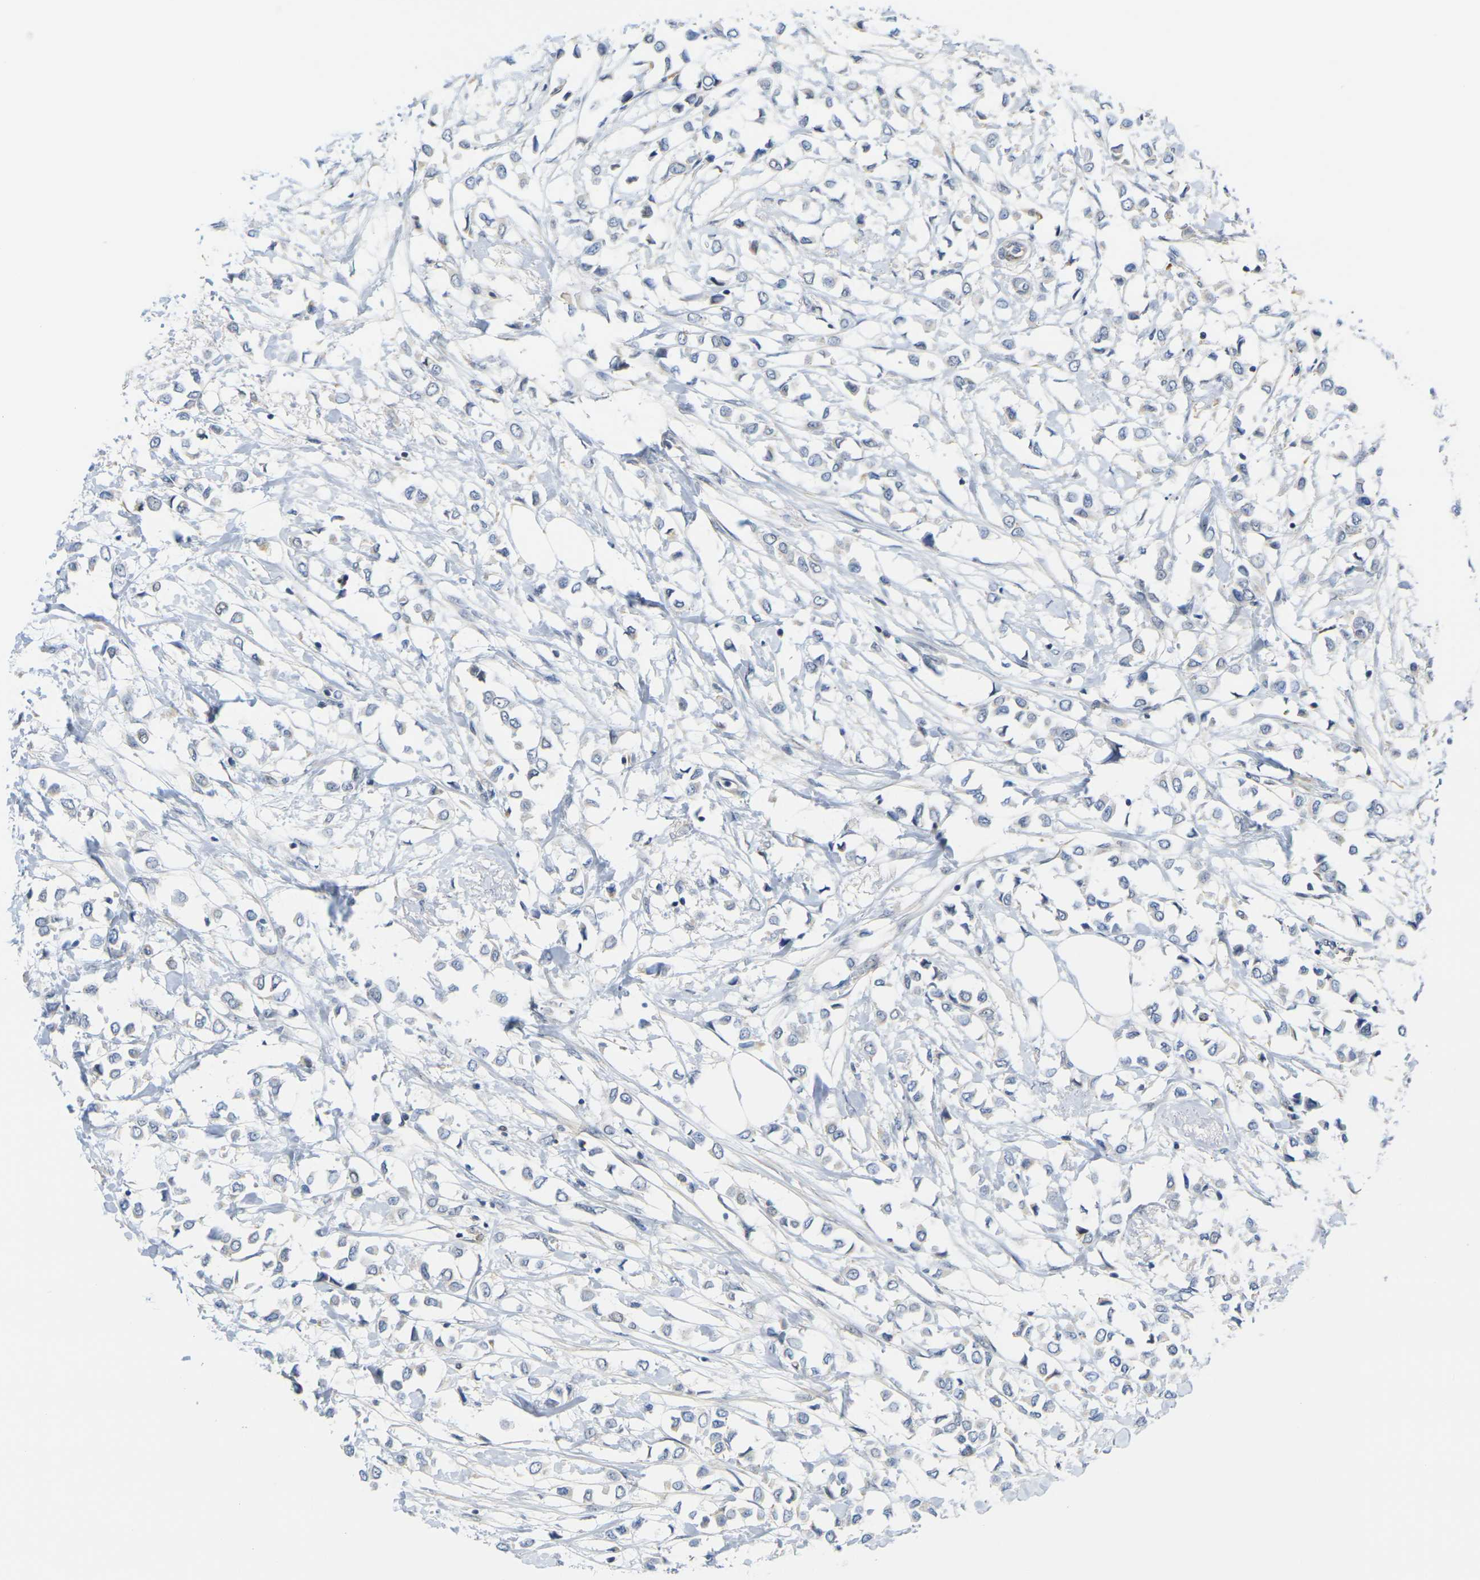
{"staining": {"intensity": "negative", "quantity": "none", "location": "none"}, "tissue": "breast cancer", "cell_type": "Tumor cells", "image_type": "cancer", "snomed": [{"axis": "morphology", "description": "Lobular carcinoma"}, {"axis": "topography", "description": "Breast"}], "caption": "High power microscopy histopathology image of an immunohistochemistry photomicrograph of breast lobular carcinoma, revealing no significant positivity in tumor cells.", "gene": "OTOF", "patient": {"sex": "female", "age": 51}}